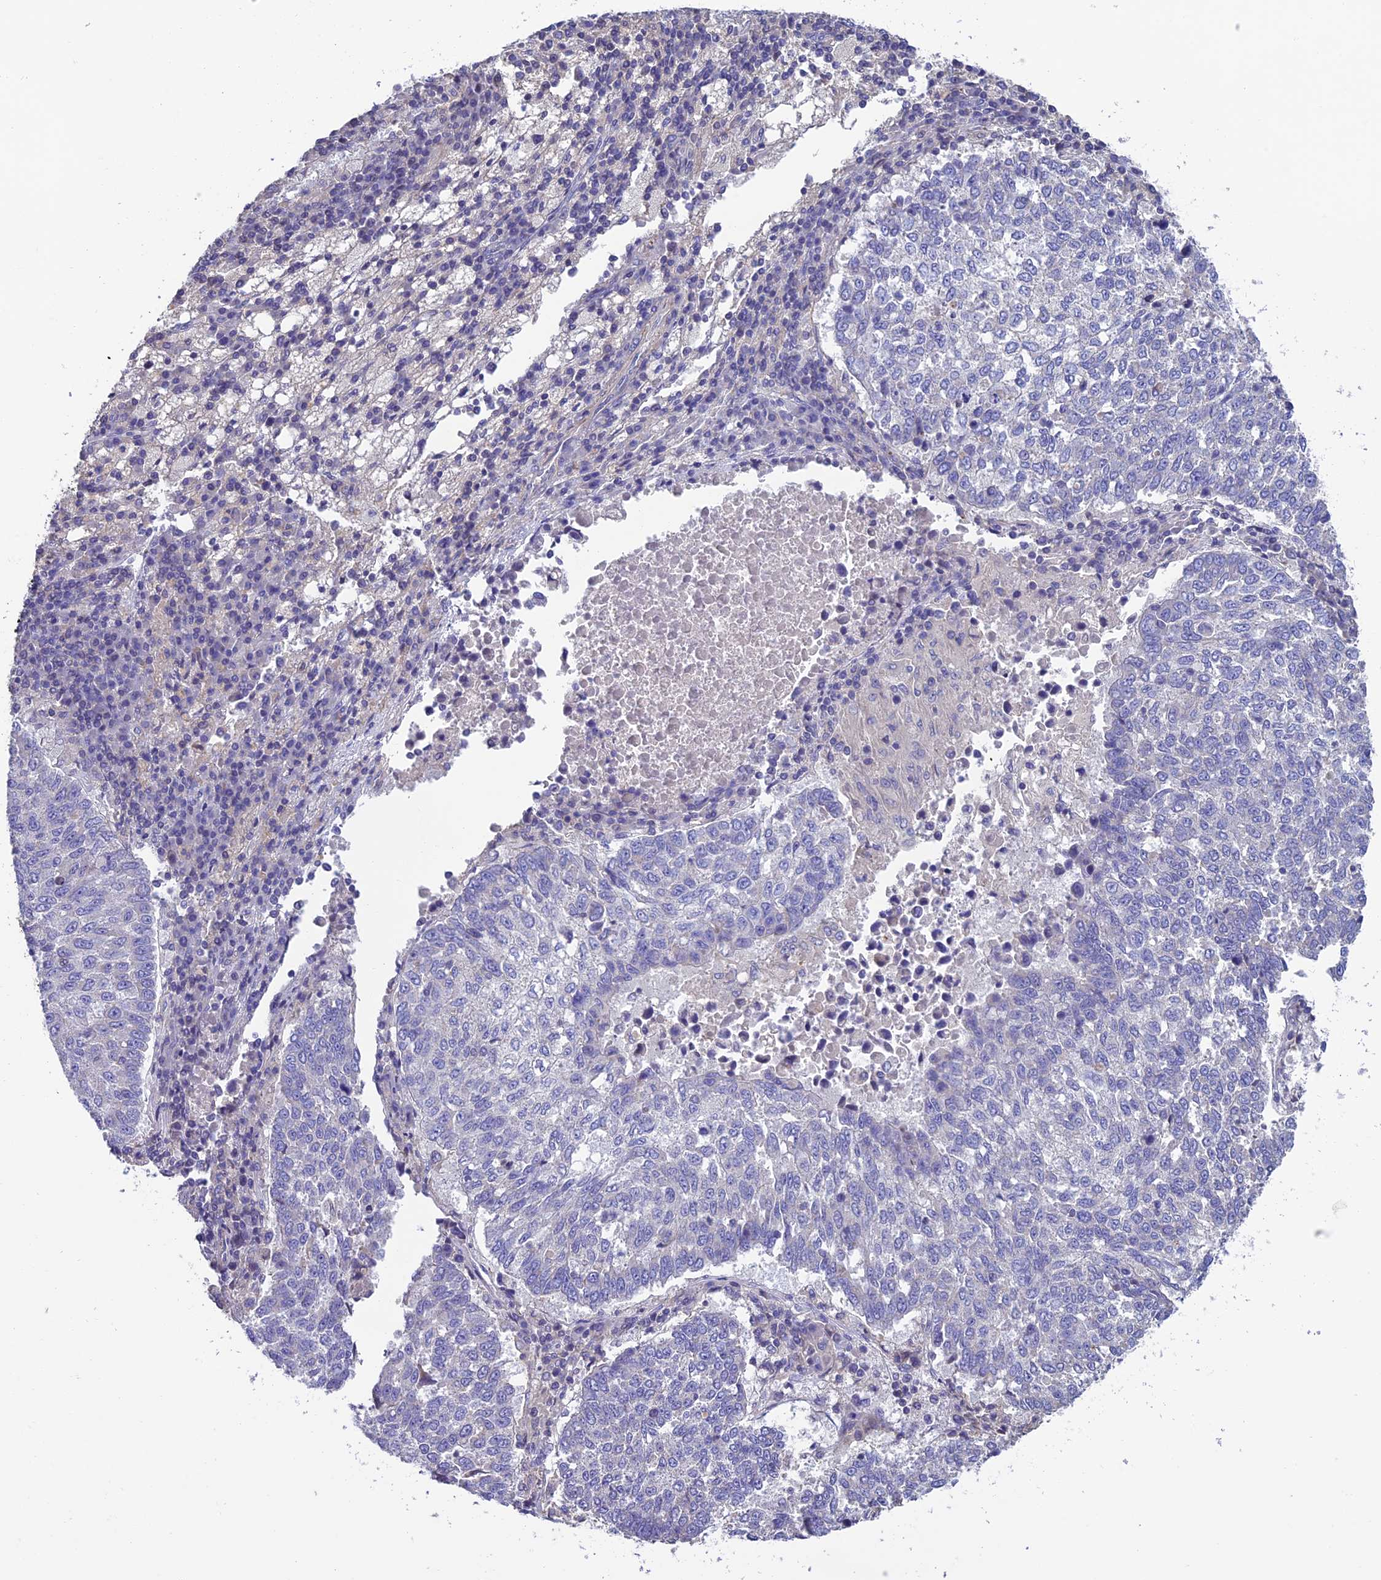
{"staining": {"intensity": "negative", "quantity": "none", "location": "none"}, "tissue": "lung cancer", "cell_type": "Tumor cells", "image_type": "cancer", "snomed": [{"axis": "morphology", "description": "Squamous cell carcinoma, NOS"}, {"axis": "topography", "description": "Lung"}], "caption": "Immunohistochemical staining of lung cancer (squamous cell carcinoma) reveals no significant staining in tumor cells.", "gene": "FAM178B", "patient": {"sex": "male", "age": 73}}